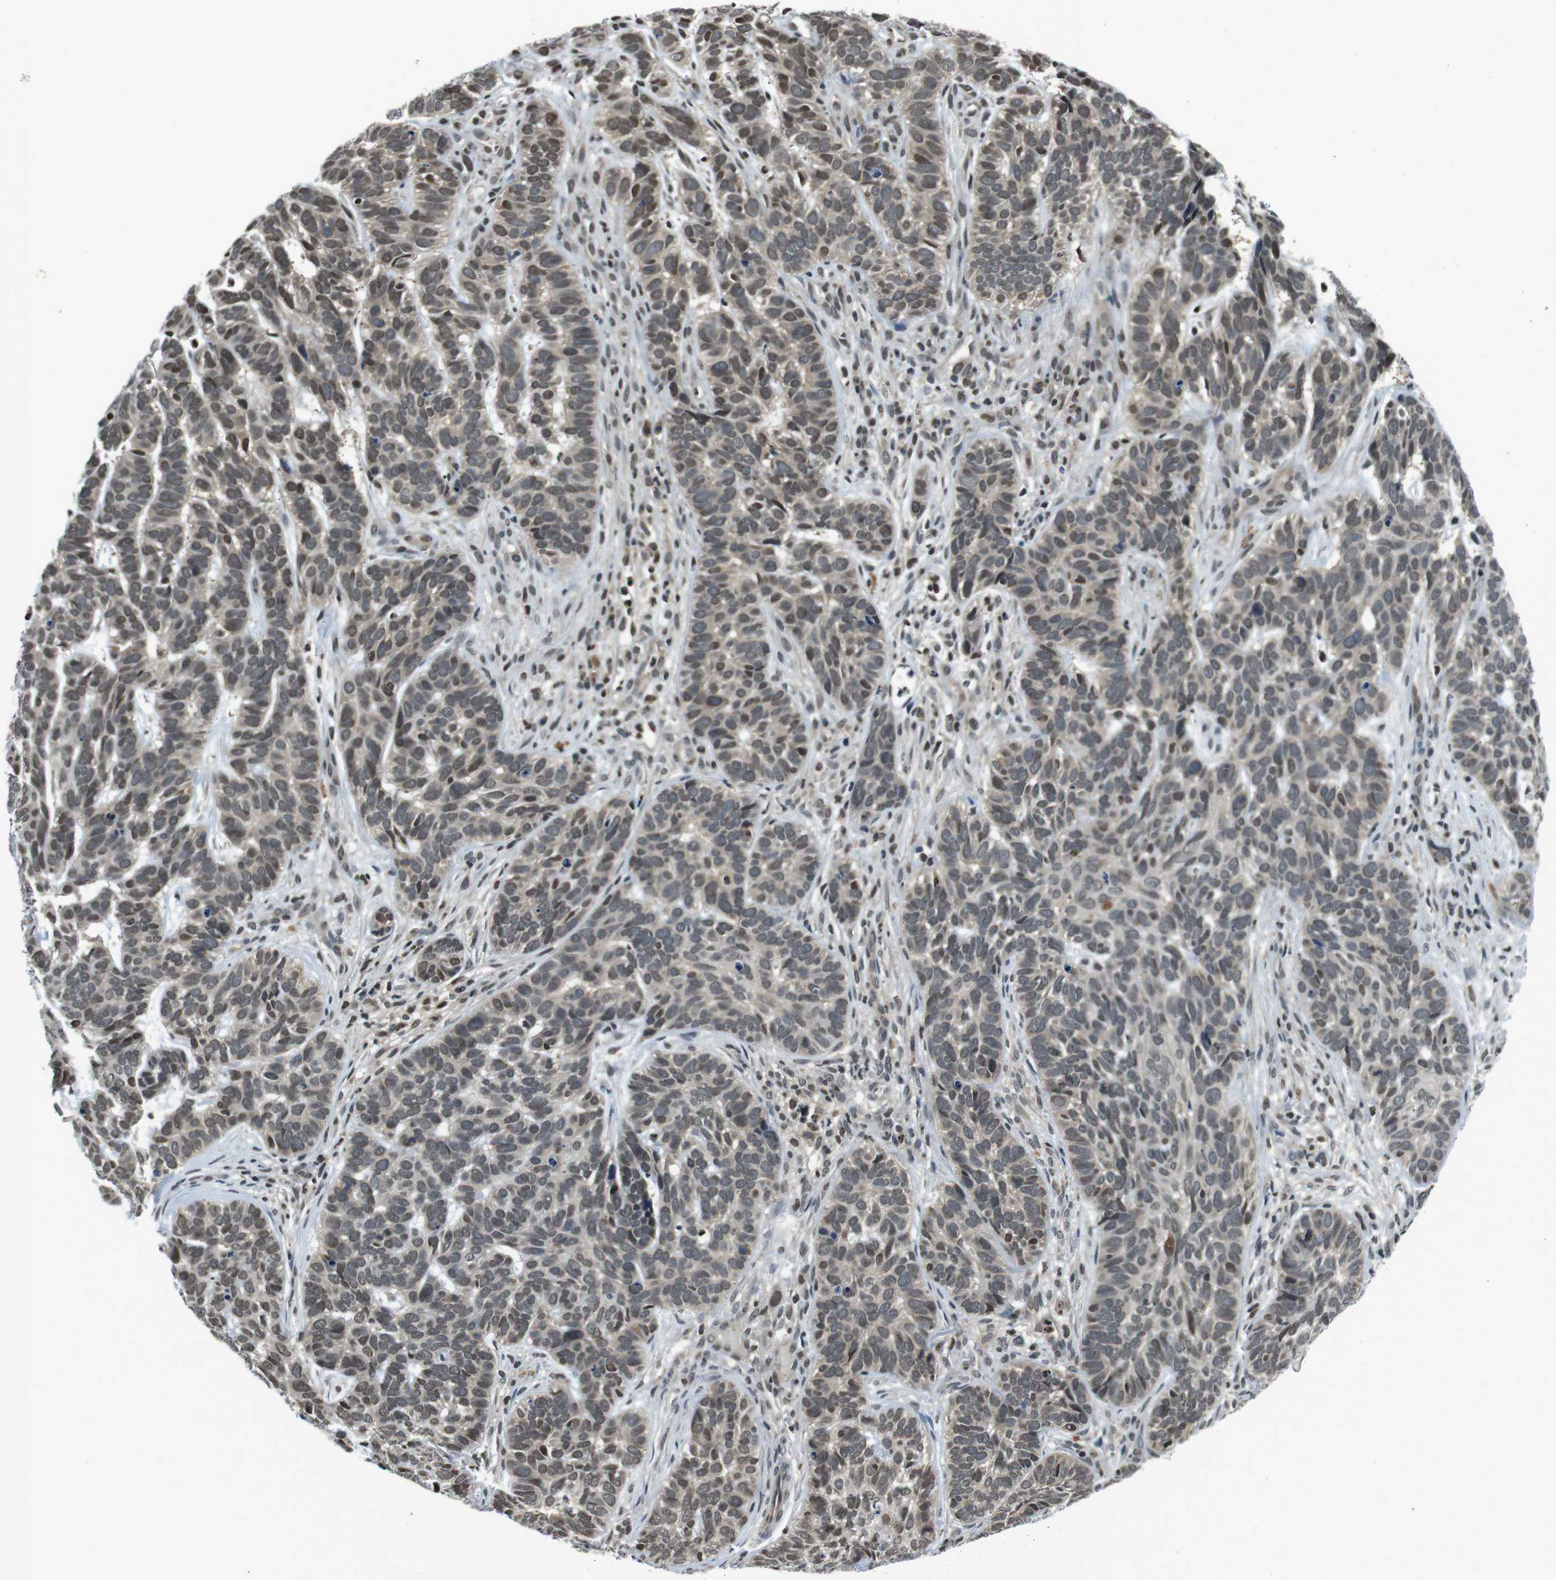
{"staining": {"intensity": "weak", "quantity": "25%-75%", "location": "cytoplasmic/membranous,nuclear"}, "tissue": "skin cancer", "cell_type": "Tumor cells", "image_type": "cancer", "snomed": [{"axis": "morphology", "description": "Basal cell carcinoma"}, {"axis": "topography", "description": "Skin"}], "caption": "Immunohistochemical staining of skin cancer (basal cell carcinoma) reveals low levels of weak cytoplasmic/membranous and nuclear protein positivity in about 25%-75% of tumor cells.", "gene": "NEK4", "patient": {"sex": "male", "age": 87}}